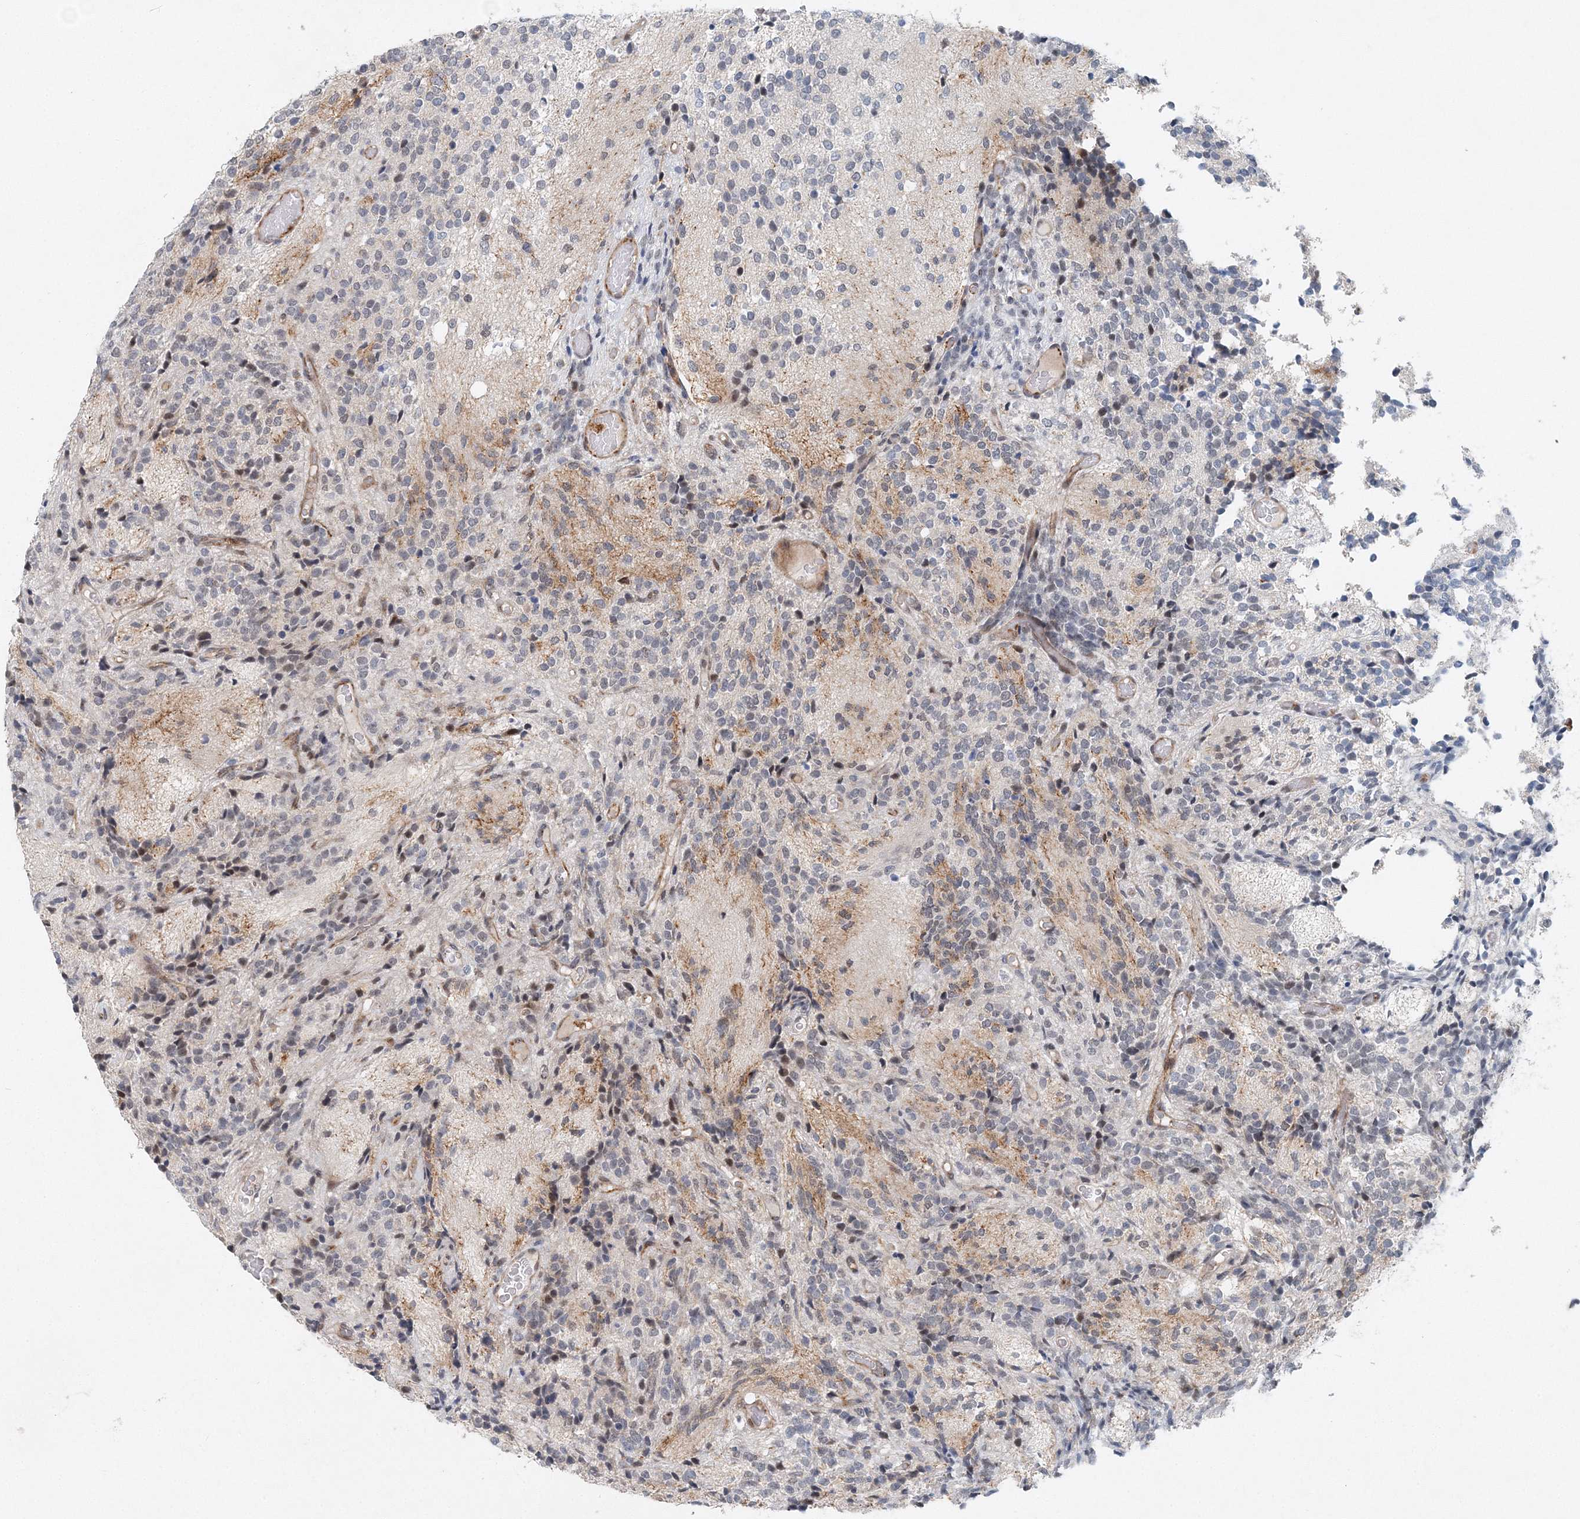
{"staining": {"intensity": "negative", "quantity": "none", "location": "none"}, "tissue": "glioma", "cell_type": "Tumor cells", "image_type": "cancer", "snomed": [{"axis": "morphology", "description": "Glioma, malignant, Low grade"}, {"axis": "topography", "description": "Brain"}], "caption": "The micrograph reveals no significant positivity in tumor cells of malignant low-grade glioma.", "gene": "UIMC1", "patient": {"sex": "female", "age": 1}}